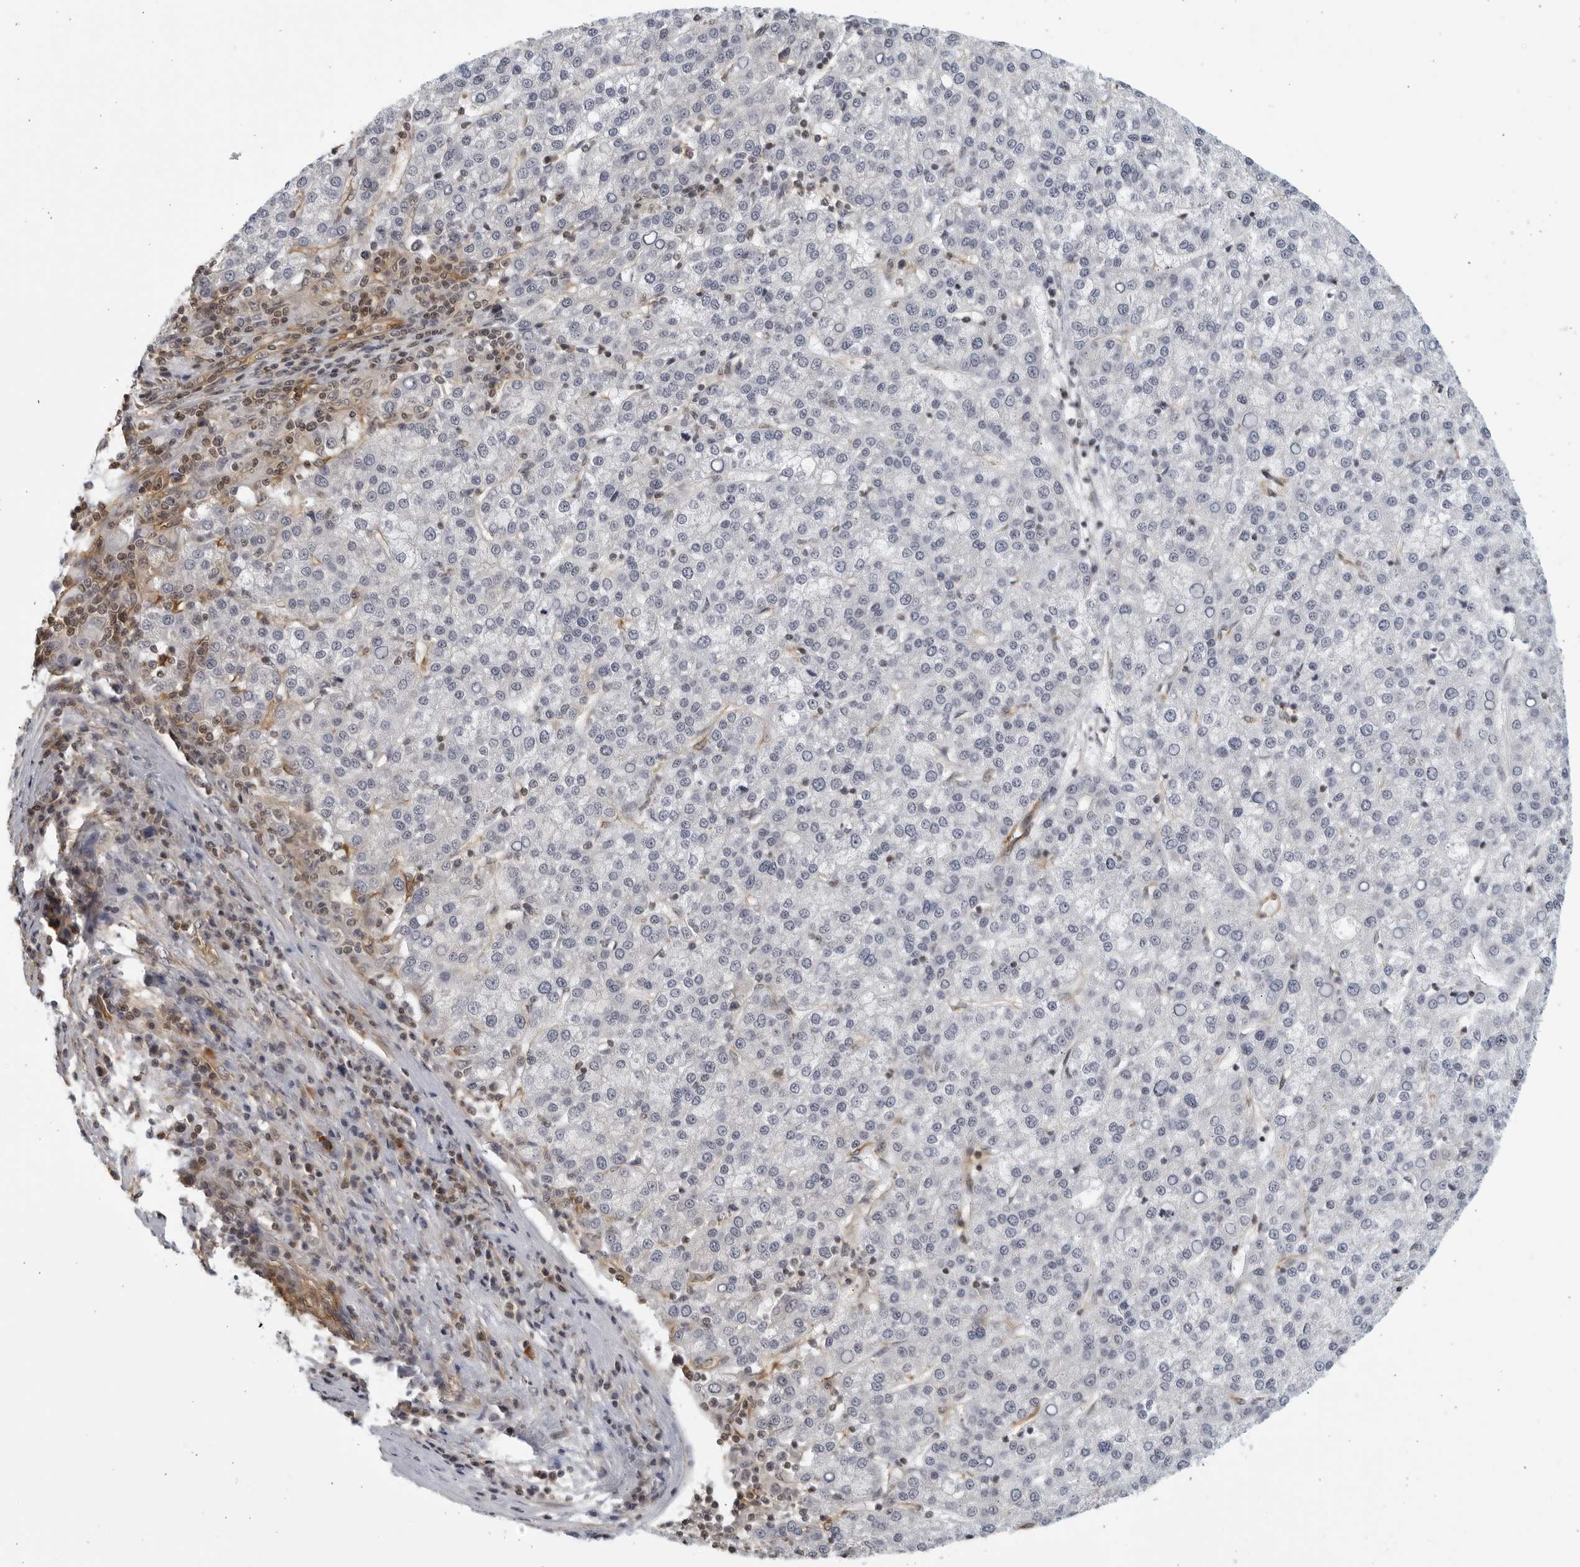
{"staining": {"intensity": "negative", "quantity": "none", "location": "none"}, "tissue": "liver cancer", "cell_type": "Tumor cells", "image_type": "cancer", "snomed": [{"axis": "morphology", "description": "Carcinoma, Hepatocellular, NOS"}, {"axis": "topography", "description": "Liver"}], "caption": "Hepatocellular carcinoma (liver) stained for a protein using immunohistochemistry displays no positivity tumor cells.", "gene": "SERTAD4", "patient": {"sex": "female", "age": 58}}